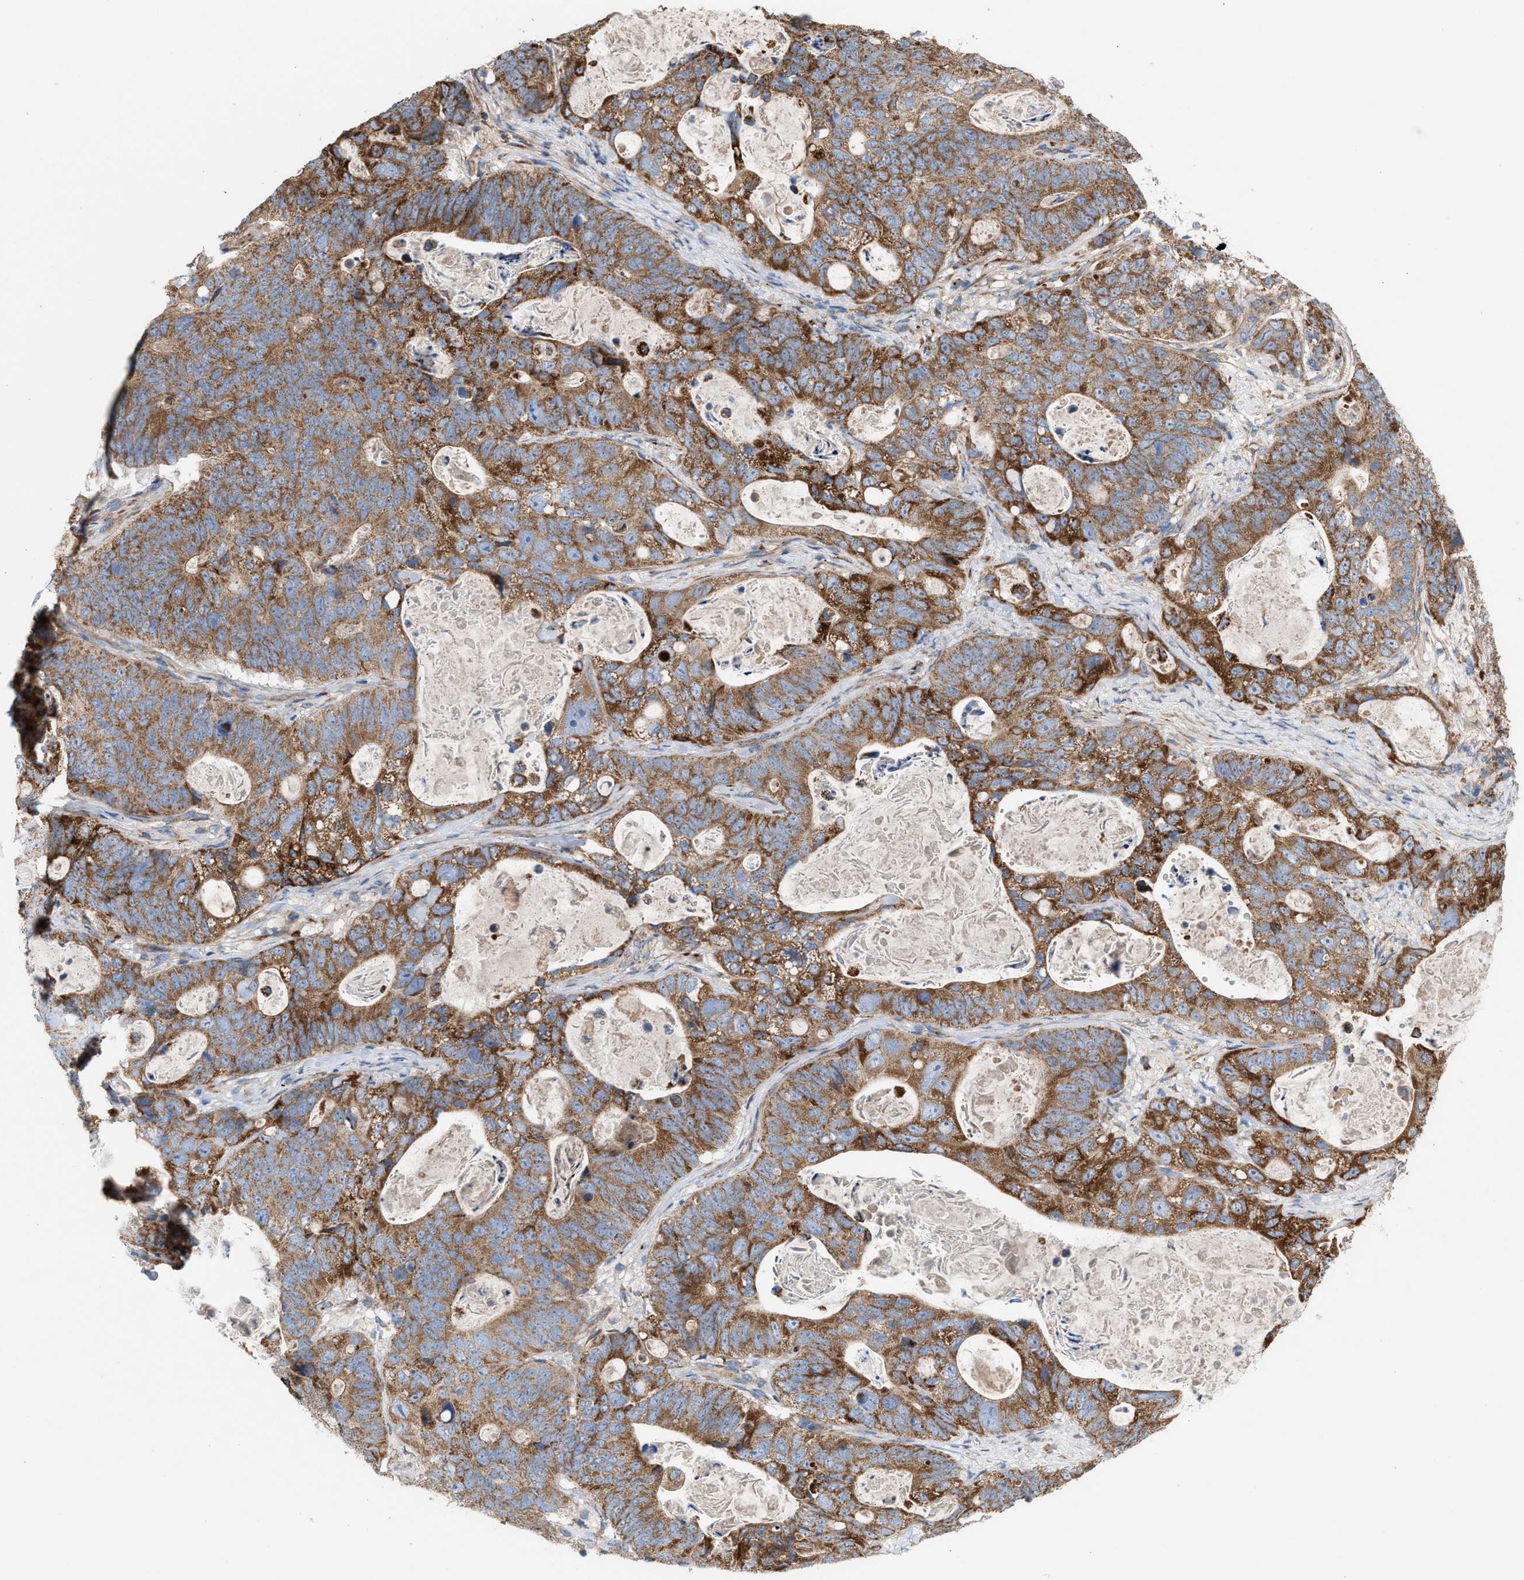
{"staining": {"intensity": "moderate", "quantity": ">75%", "location": "cytoplasmic/membranous"}, "tissue": "stomach cancer", "cell_type": "Tumor cells", "image_type": "cancer", "snomed": [{"axis": "morphology", "description": "Normal tissue, NOS"}, {"axis": "morphology", "description": "Adenocarcinoma, NOS"}, {"axis": "topography", "description": "Stomach"}], "caption": "IHC of human adenocarcinoma (stomach) reveals medium levels of moderate cytoplasmic/membranous expression in about >75% of tumor cells.", "gene": "OXSM", "patient": {"sex": "female", "age": 89}}